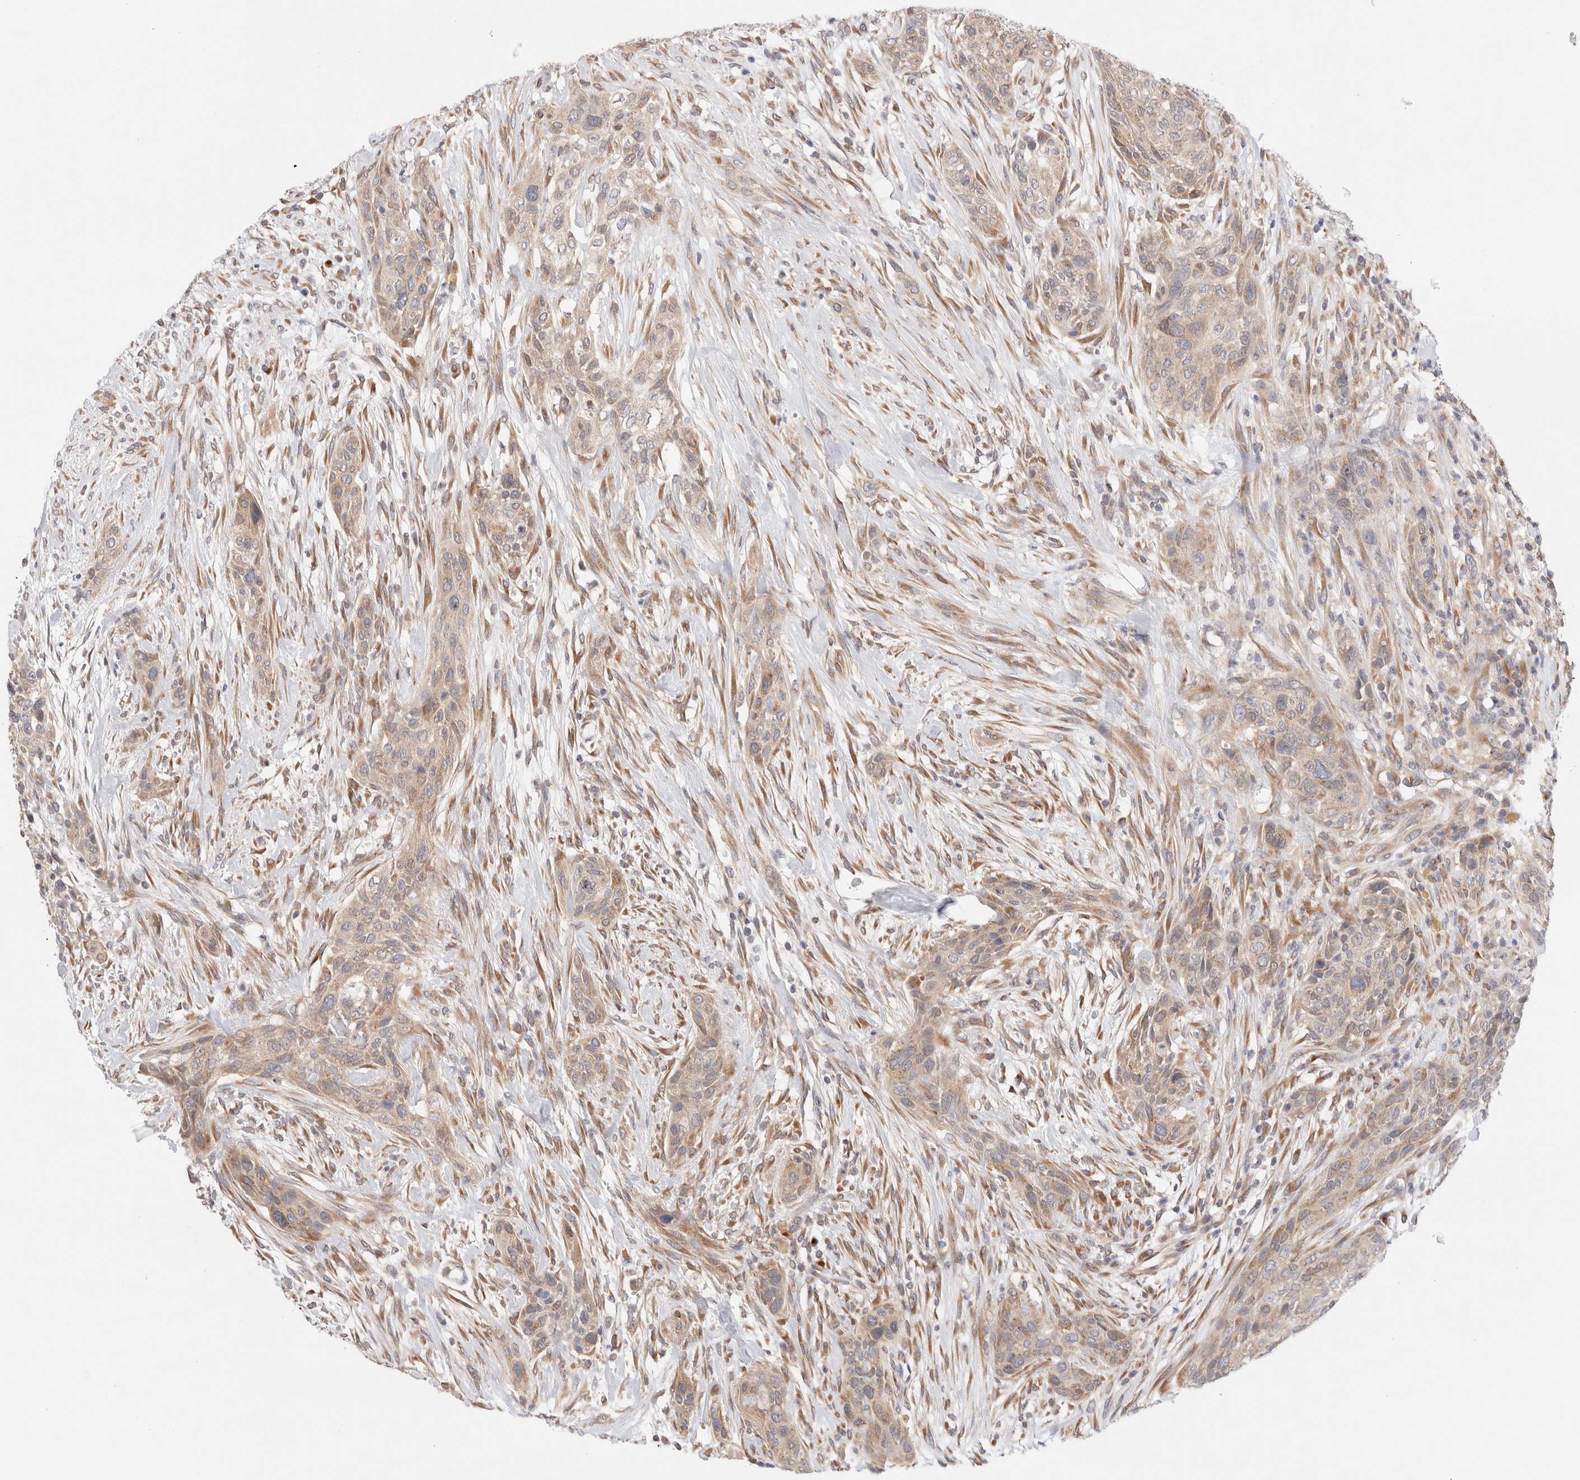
{"staining": {"intensity": "weak", "quantity": ">75%", "location": "cytoplasmic/membranous"}, "tissue": "urothelial cancer", "cell_type": "Tumor cells", "image_type": "cancer", "snomed": [{"axis": "morphology", "description": "Urothelial carcinoma, High grade"}, {"axis": "topography", "description": "Urinary bladder"}], "caption": "Immunohistochemical staining of human urothelial carcinoma (high-grade) reveals weak cytoplasmic/membranous protein expression in about >75% of tumor cells.", "gene": "LMAN2L", "patient": {"sex": "male", "age": 35}}